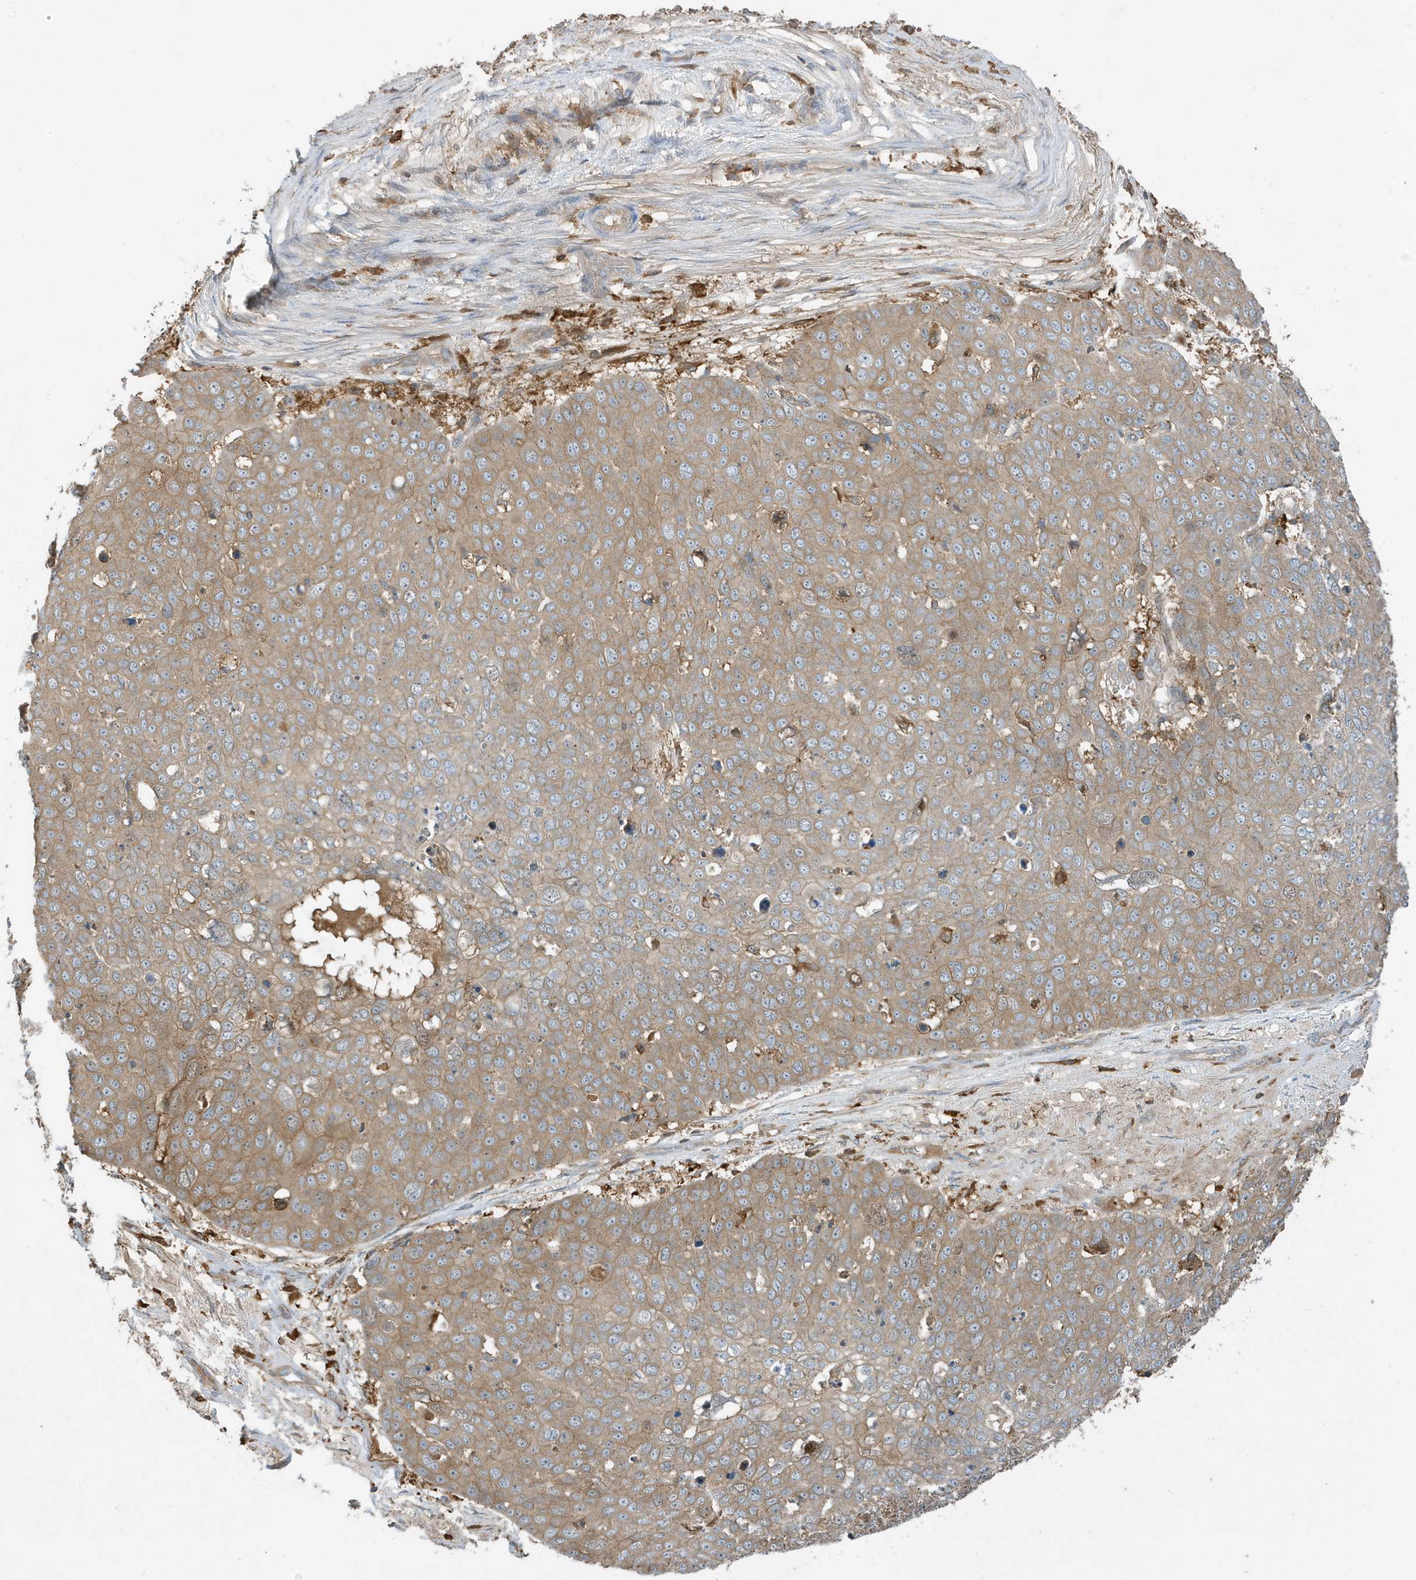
{"staining": {"intensity": "moderate", "quantity": "25%-75%", "location": "cytoplasmic/membranous"}, "tissue": "skin cancer", "cell_type": "Tumor cells", "image_type": "cancer", "snomed": [{"axis": "morphology", "description": "Squamous cell carcinoma, NOS"}, {"axis": "topography", "description": "Skin"}], "caption": "Tumor cells display moderate cytoplasmic/membranous positivity in approximately 25%-75% of cells in squamous cell carcinoma (skin).", "gene": "ABTB1", "patient": {"sex": "male", "age": 71}}